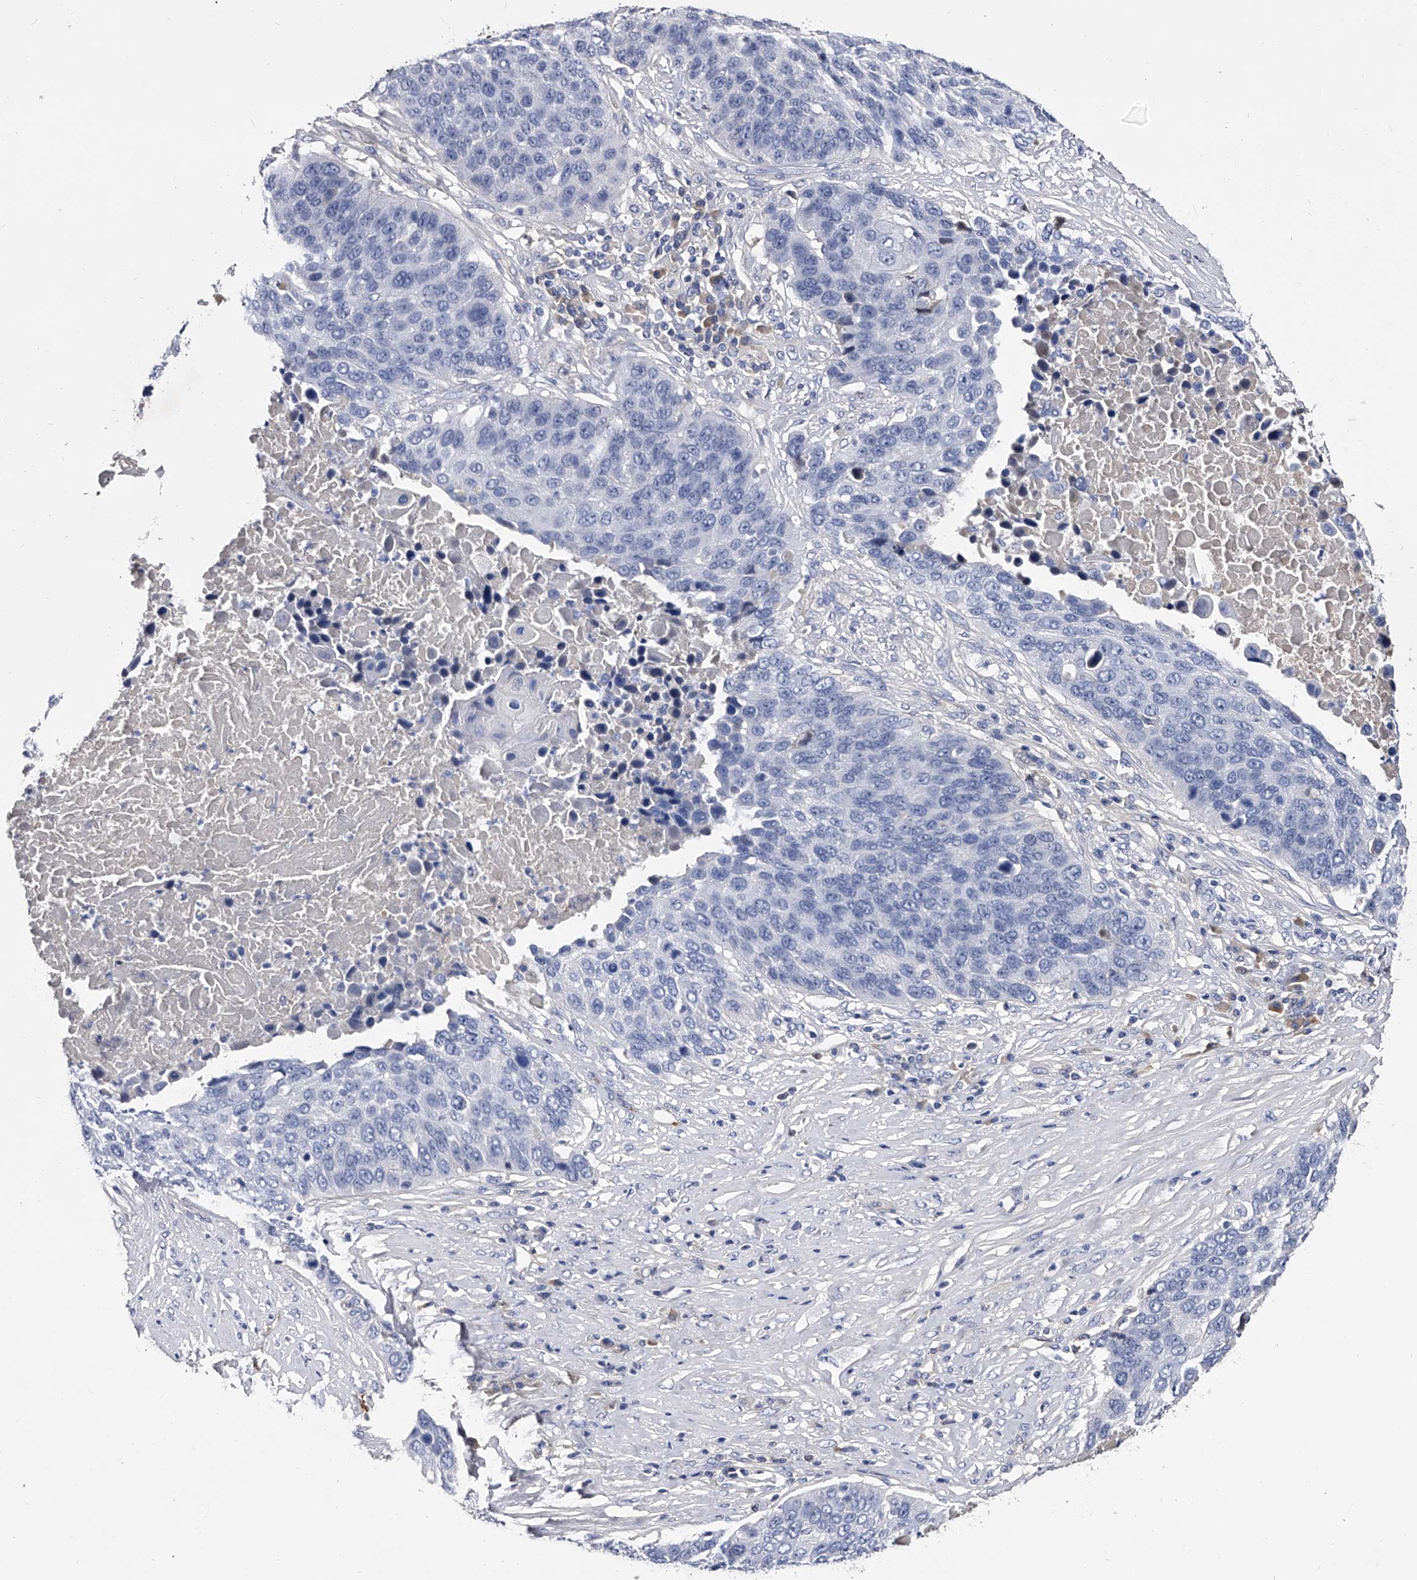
{"staining": {"intensity": "negative", "quantity": "none", "location": "none"}, "tissue": "lung cancer", "cell_type": "Tumor cells", "image_type": "cancer", "snomed": [{"axis": "morphology", "description": "Squamous cell carcinoma, NOS"}, {"axis": "topography", "description": "Lung"}], "caption": "Tumor cells show no significant protein staining in lung cancer.", "gene": "EFCAB7", "patient": {"sex": "male", "age": 66}}